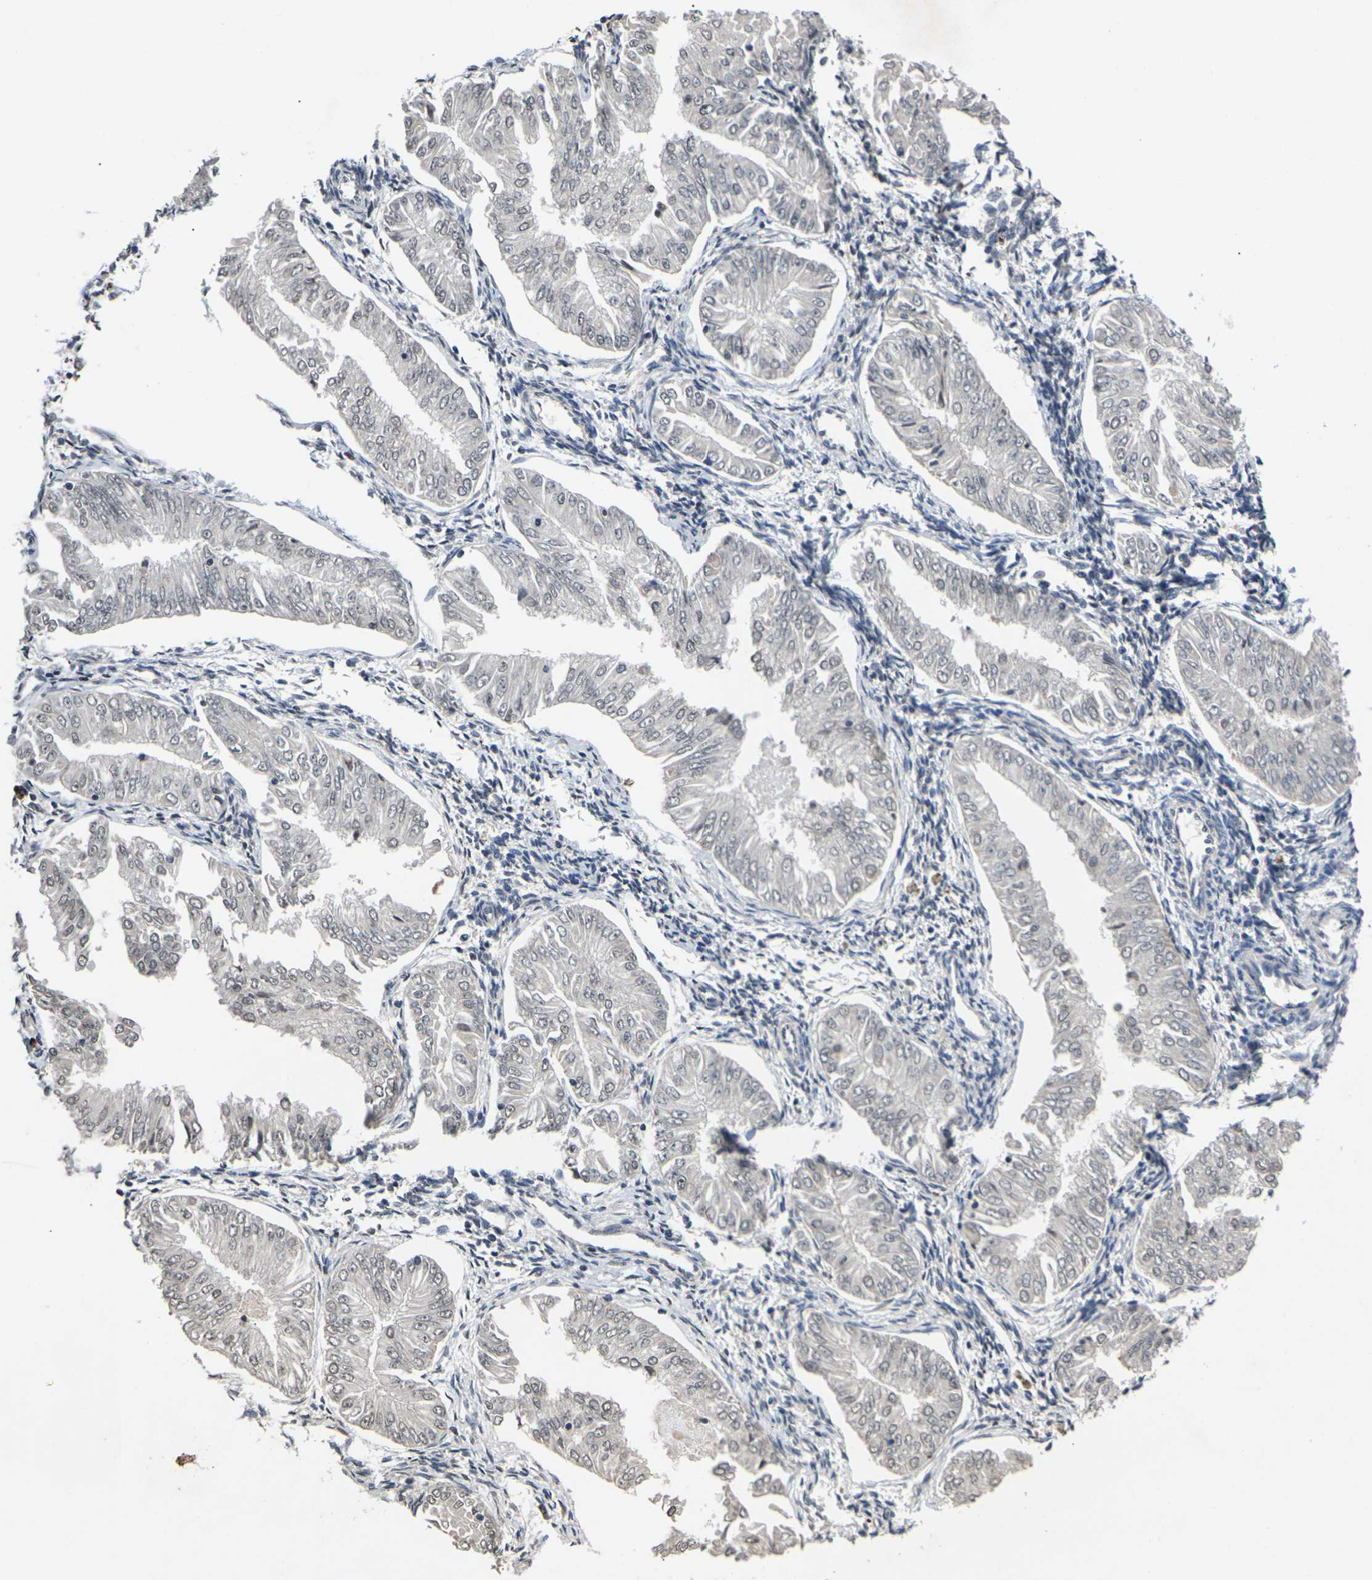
{"staining": {"intensity": "negative", "quantity": "none", "location": "none"}, "tissue": "endometrial cancer", "cell_type": "Tumor cells", "image_type": "cancer", "snomed": [{"axis": "morphology", "description": "Adenocarcinoma, NOS"}, {"axis": "topography", "description": "Endometrium"}], "caption": "Tumor cells show no significant positivity in adenocarcinoma (endometrial). (Stains: DAB (3,3'-diaminobenzidine) immunohistochemistry (IHC) with hematoxylin counter stain, Microscopy: brightfield microscopy at high magnification).", "gene": "SLC2A2", "patient": {"sex": "female", "age": 53}}